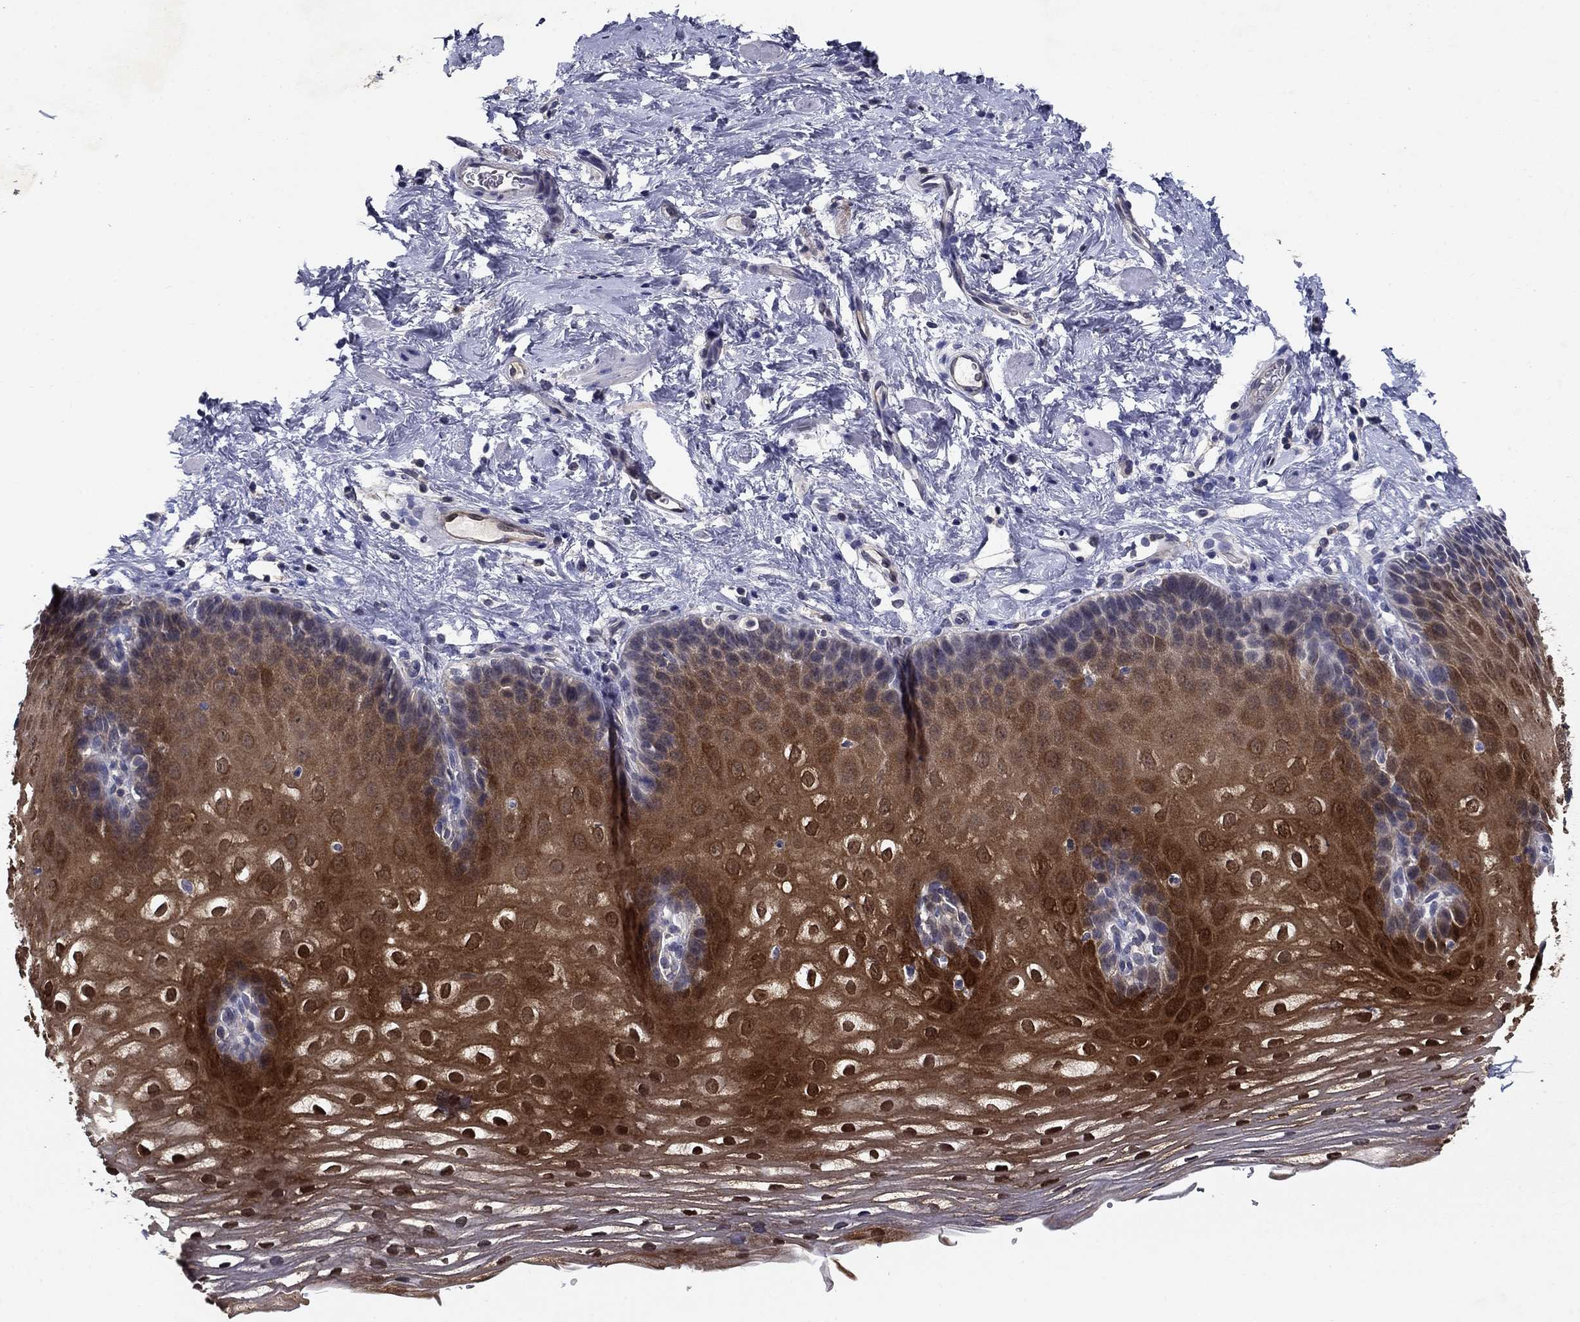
{"staining": {"intensity": "strong", "quantity": ">75%", "location": "cytoplasmic/membranous,nuclear"}, "tissue": "esophagus", "cell_type": "Squamous epithelial cells", "image_type": "normal", "snomed": [{"axis": "morphology", "description": "Normal tissue, NOS"}, {"axis": "topography", "description": "Esophagus"}], "caption": "Protein analysis of unremarkable esophagus exhibits strong cytoplasmic/membranous,nuclear expression in about >75% of squamous epithelial cells. (Stains: DAB (3,3'-diaminobenzidine) in brown, nuclei in blue, Microscopy: brightfield microscopy at high magnification).", "gene": "GLTP", "patient": {"sex": "male", "age": 64}}